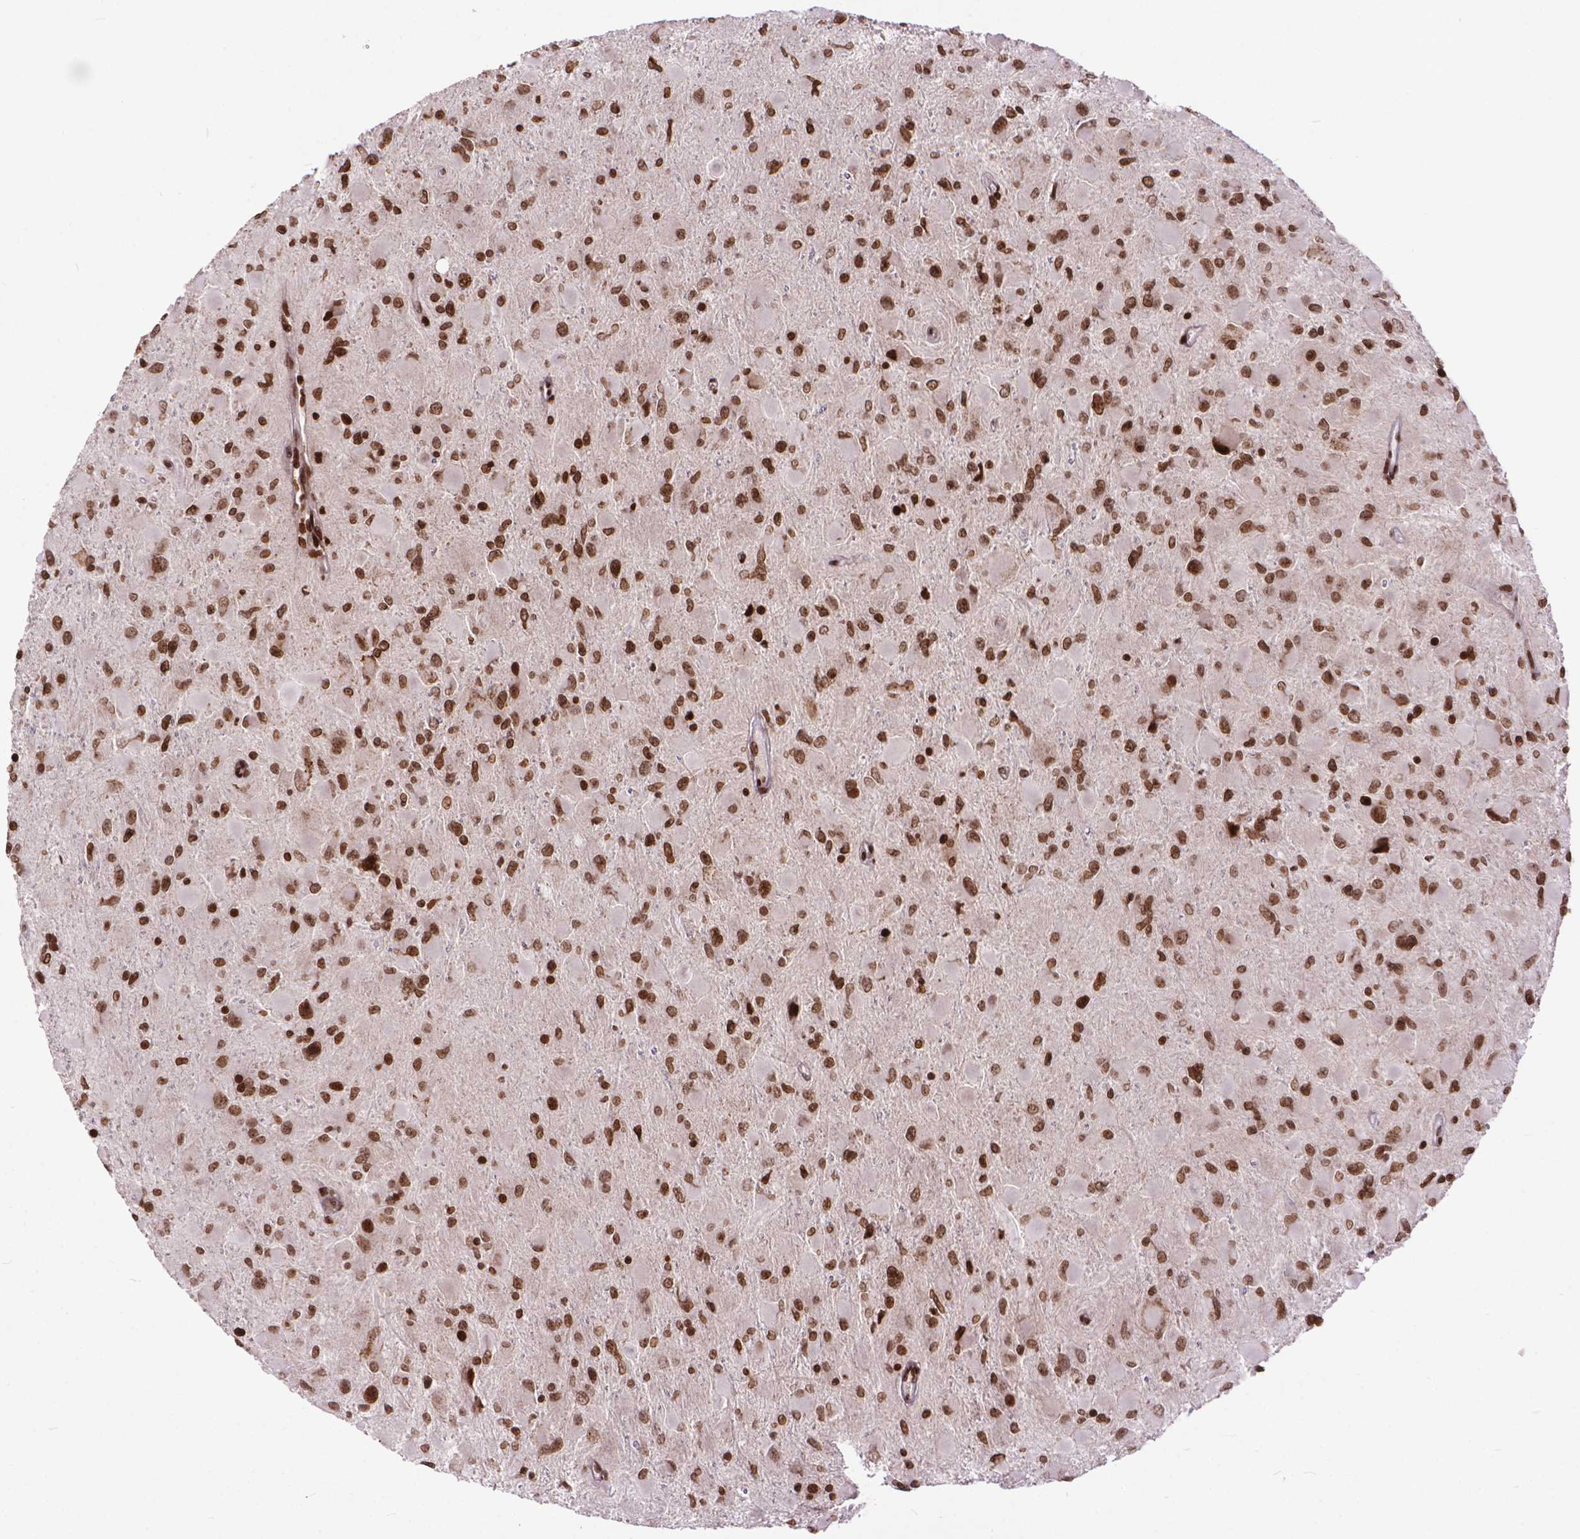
{"staining": {"intensity": "moderate", "quantity": ">75%", "location": "nuclear"}, "tissue": "glioma", "cell_type": "Tumor cells", "image_type": "cancer", "snomed": [{"axis": "morphology", "description": "Glioma, malignant, High grade"}, {"axis": "topography", "description": "Cerebral cortex"}], "caption": "Protein expression by immunohistochemistry shows moderate nuclear staining in about >75% of tumor cells in glioma.", "gene": "AMER1", "patient": {"sex": "female", "age": 36}}